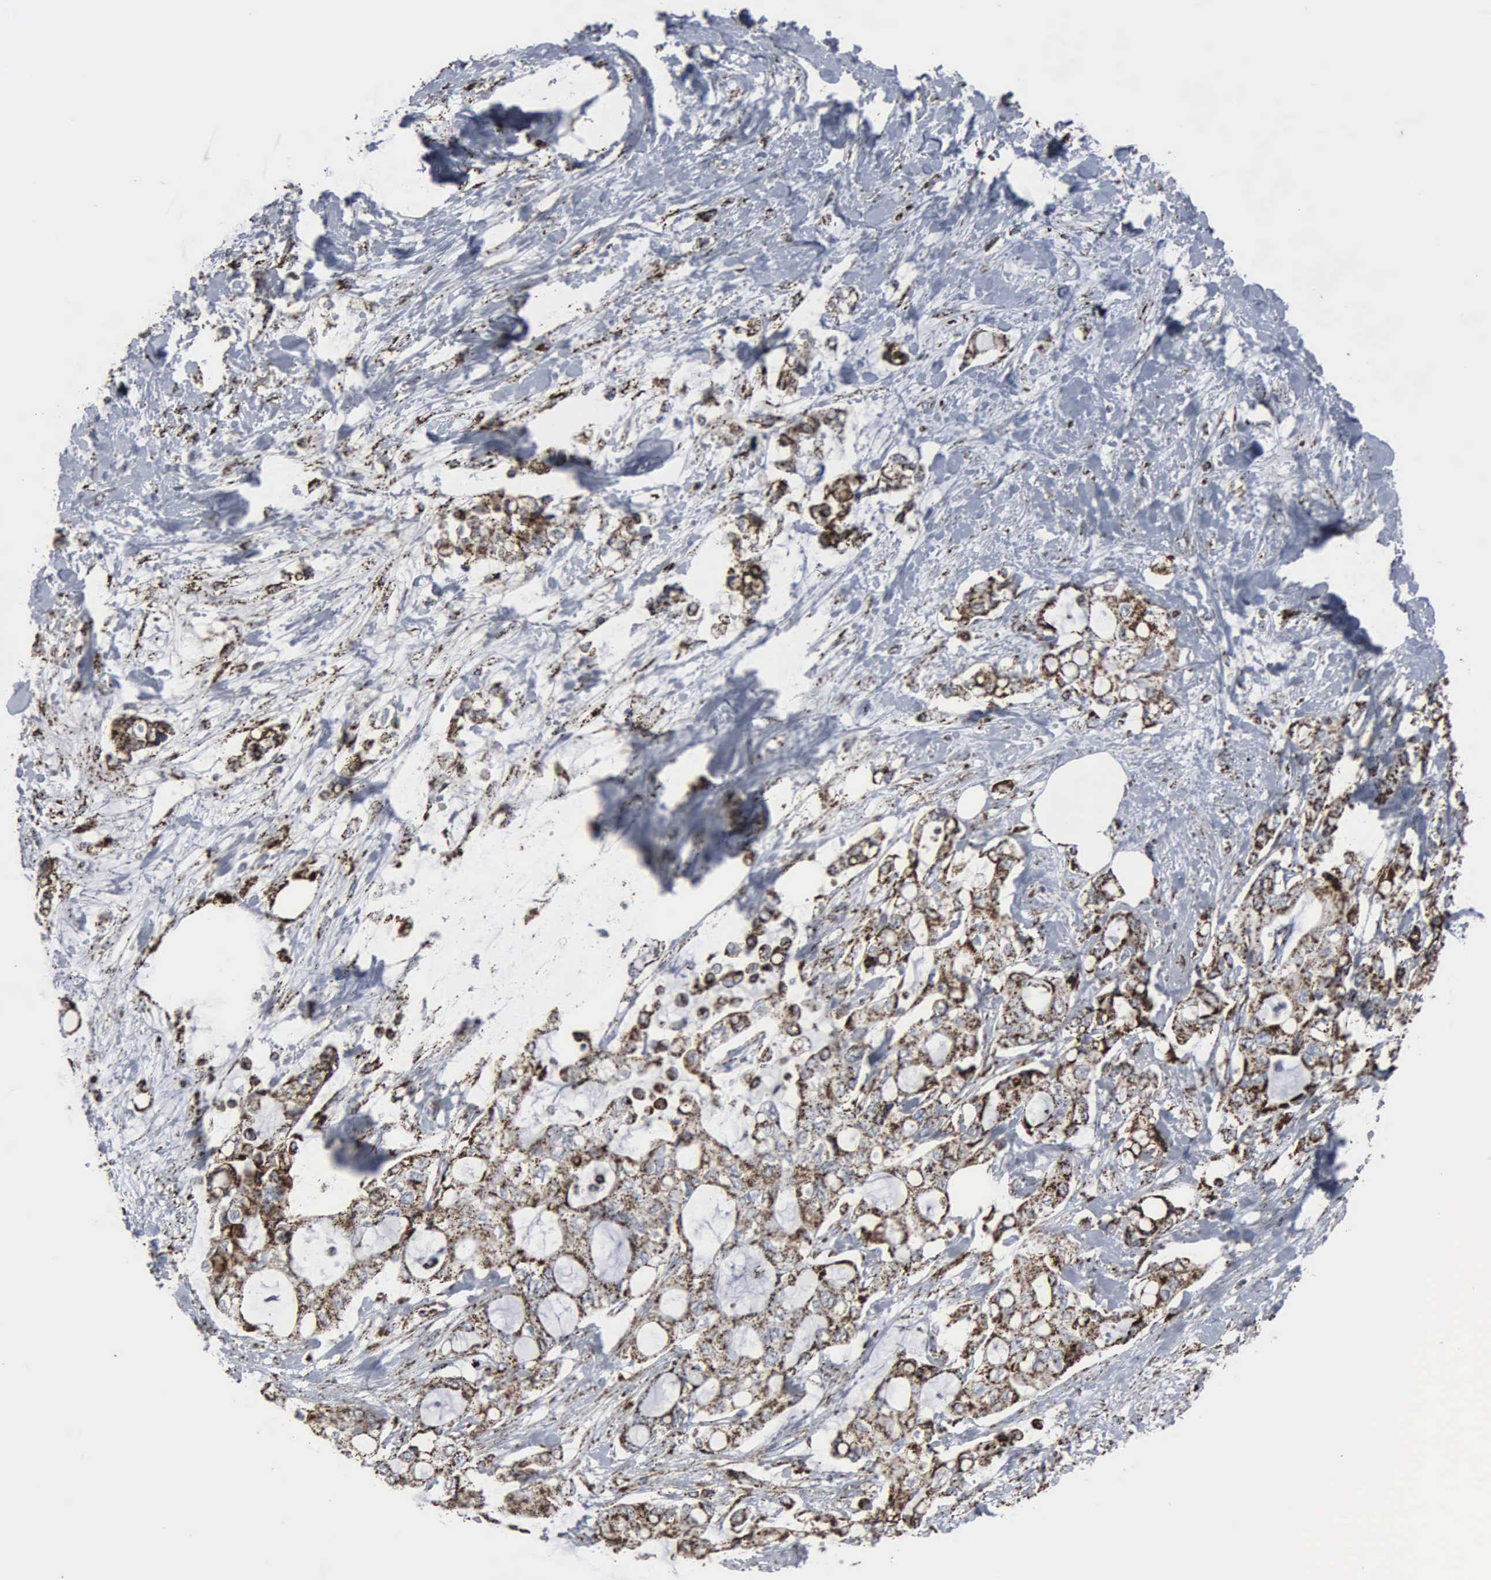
{"staining": {"intensity": "strong", "quantity": ">75%", "location": "cytoplasmic/membranous"}, "tissue": "pancreatic cancer", "cell_type": "Tumor cells", "image_type": "cancer", "snomed": [{"axis": "morphology", "description": "Adenocarcinoma, NOS"}, {"axis": "topography", "description": "Pancreas"}], "caption": "Adenocarcinoma (pancreatic) stained for a protein displays strong cytoplasmic/membranous positivity in tumor cells.", "gene": "HSPA9", "patient": {"sex": "female", "age": 70}}